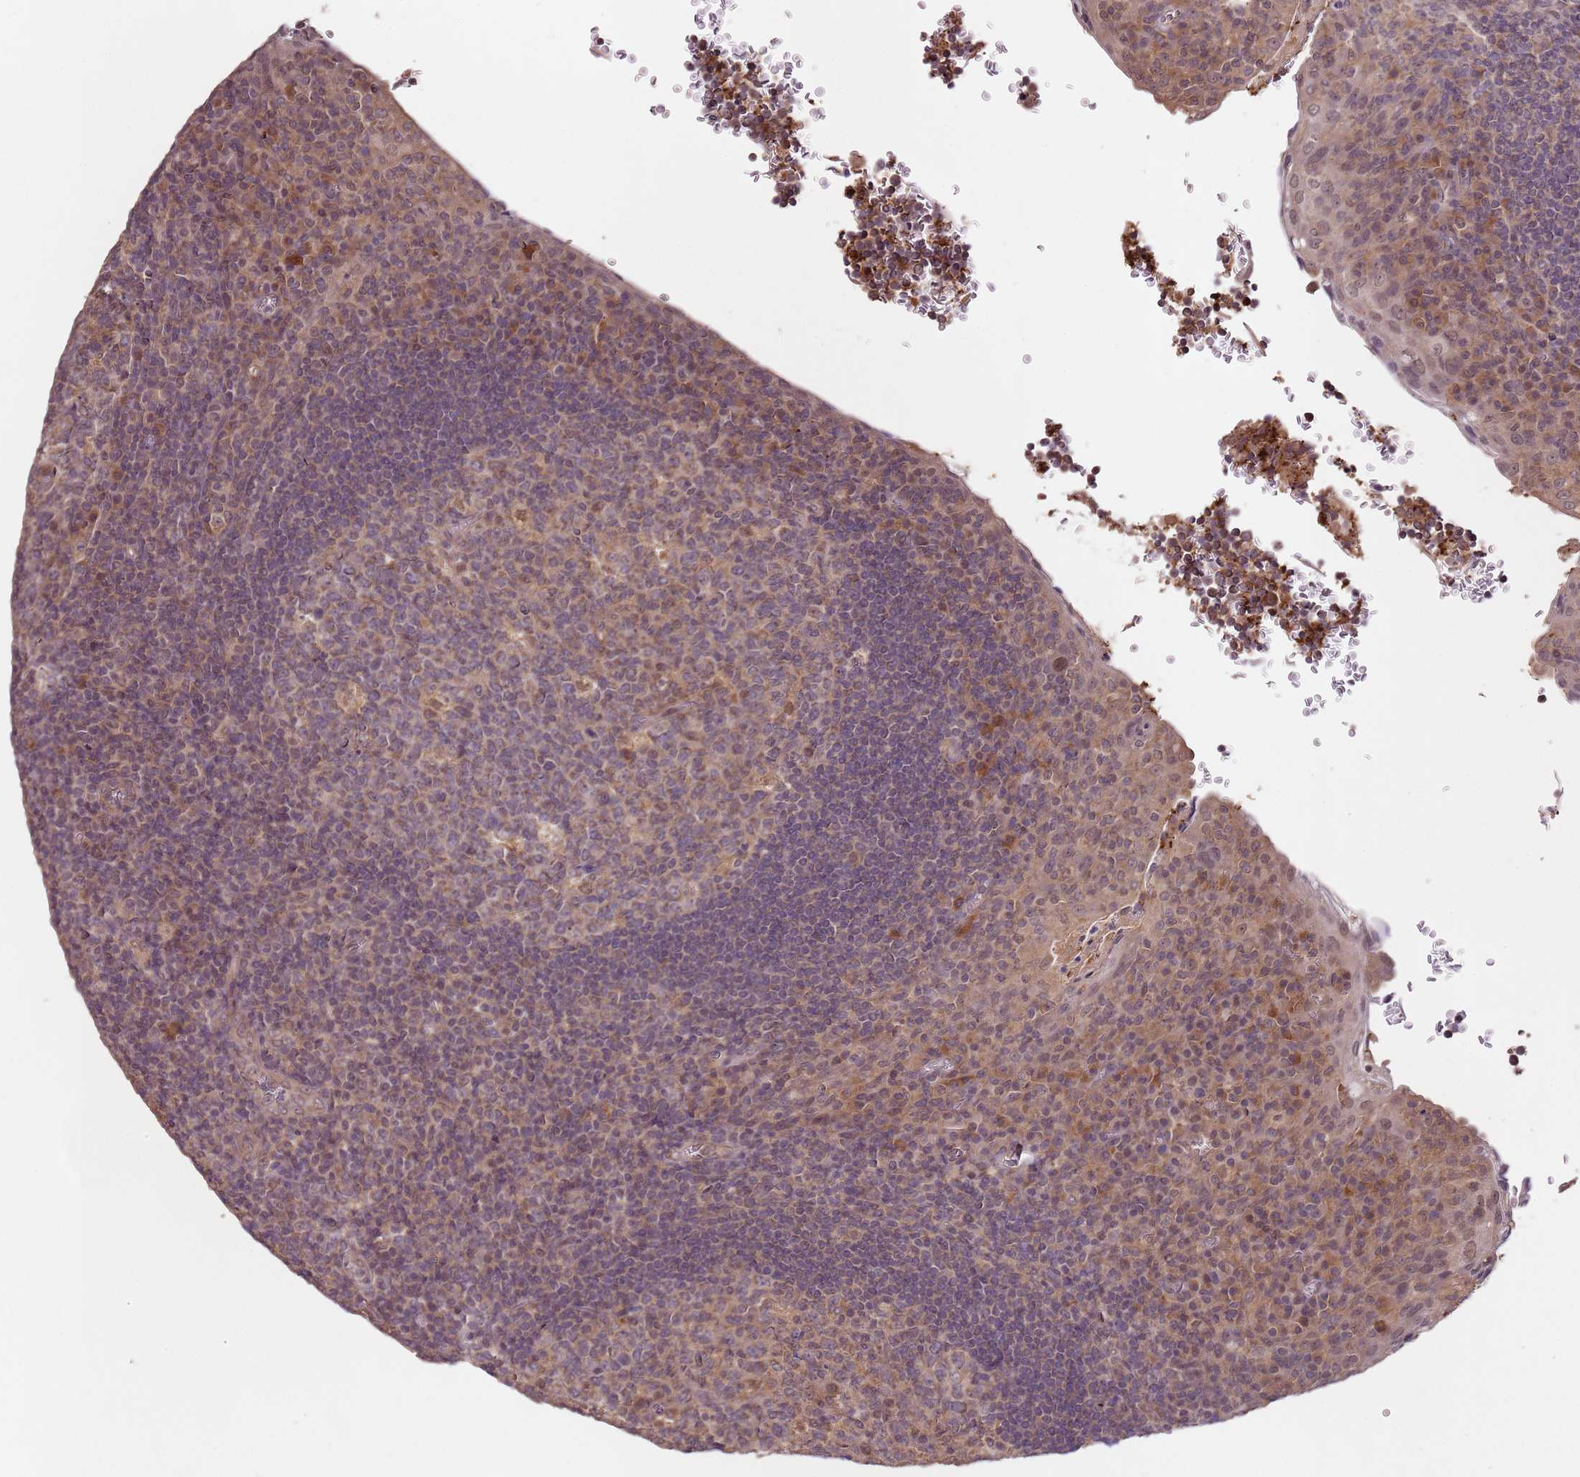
{"staining": {"intensity": "moderate", "quantity": "25%-75%", "location": "cytoplasmic/membranous"}, "tissue": "tonsil", "cell_type": "Germinal center cells", "image_type": "normal", "snomed": [{"axis": "morphology", "description": "Normal tissue, NOS"}, {"axis": "topography", "description": "Tonsil"}], "caption": "Germinal center cells exhibit medium levels of moderate cytoplasmic/membranous staining in approximately 25%-75% of cells in normal tonsil.", "gene": "LIN37", "patient": {"sex": "male", "age": 17}}